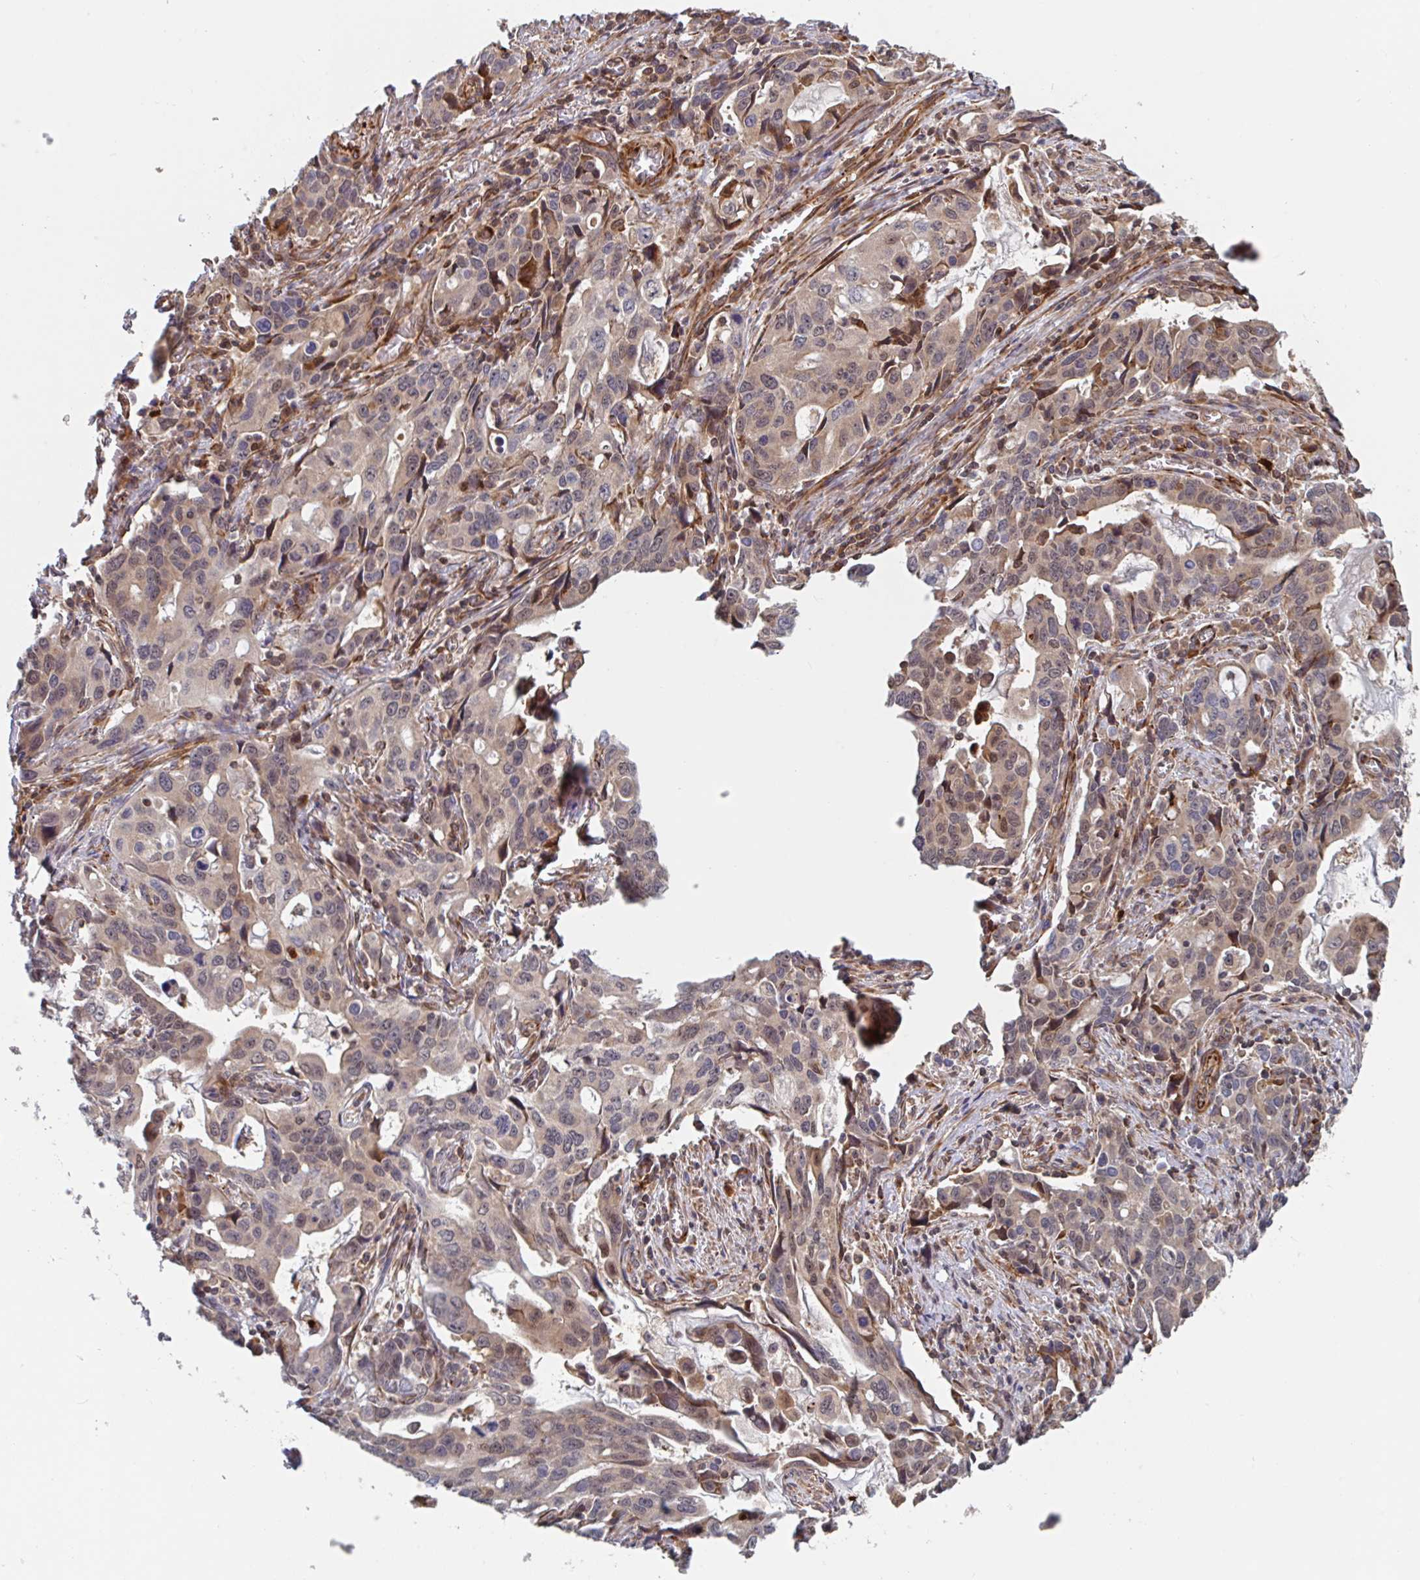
{"staining": {"intensity": "weak", "quantity": "<25%", "location": "cytoplasmic/membranous"}, "tissue": "stomach cancer", "cell_type": "Tumor cells", "image_type": "cancer", "snomed": [{"axis": "morphology", "description": "Adenocarcinoma, NOS"}, {"axis": "topography", "description": "Stomach, upper"}], "caption": "The immunohistochemistry (IHC) histopathology image has no significant staining in tumor cells of adenocarcinoma (stomach) tissue.", "gene": "NUB1", "patient": {"sex": "male", "age": 85}}